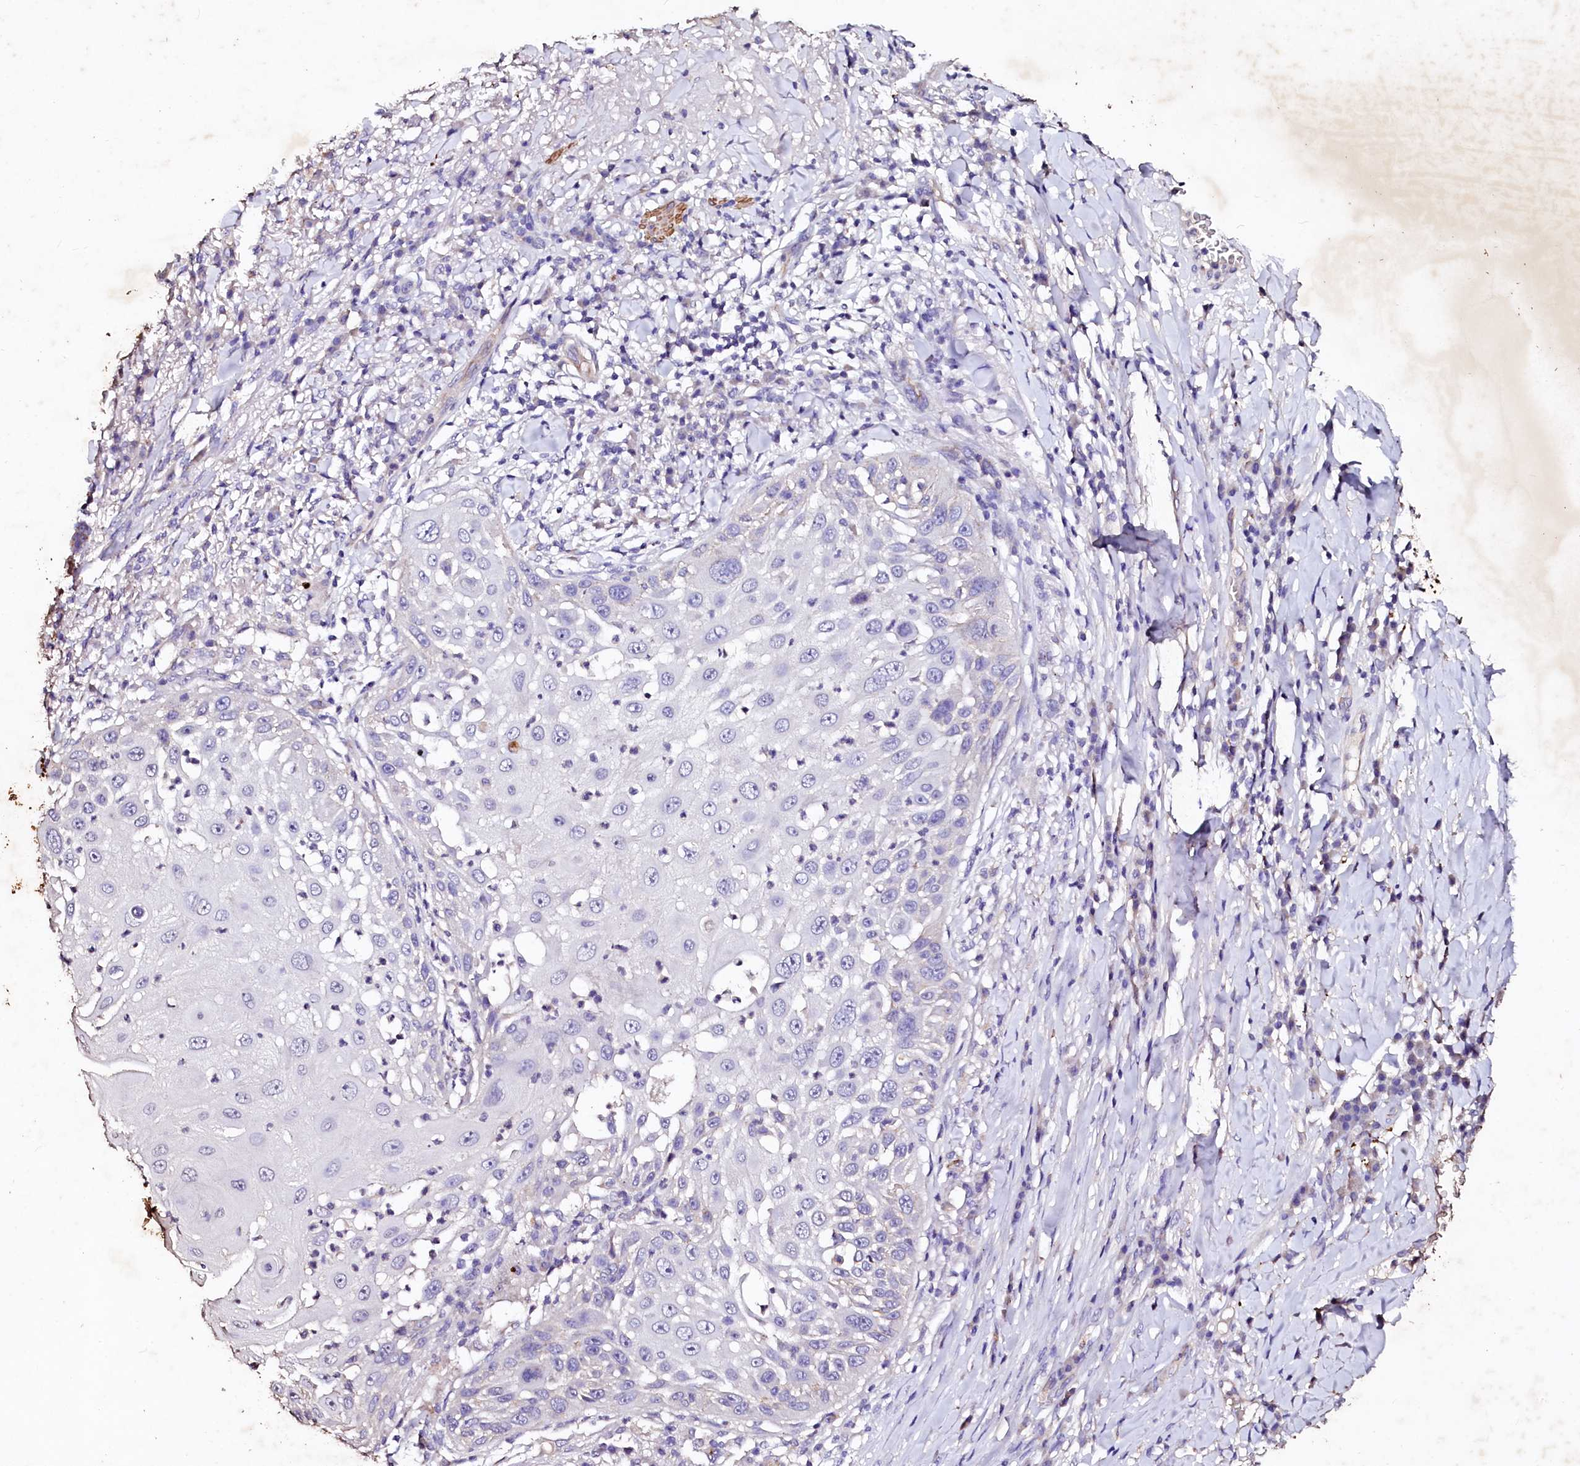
{"staining": {"intensity": "negative", "quantity": "none", "location": "none"}, "tissue": "skin cancer", "cell_type": "Tumor cells", "image_type": "cancer", "snomed": [{"axis": "morphology", "description": "Squamous cell carcinoma, NOS"}, {"axis": "topography", "description": "Skin"}], "caption": "A high-resolution micrograph shows immunohistochemistry staining of skin cancer, which exhibits no significant staining in tumor cells.", "gene": "VPS36", "patient": {"sex": "female", "age": 44}}